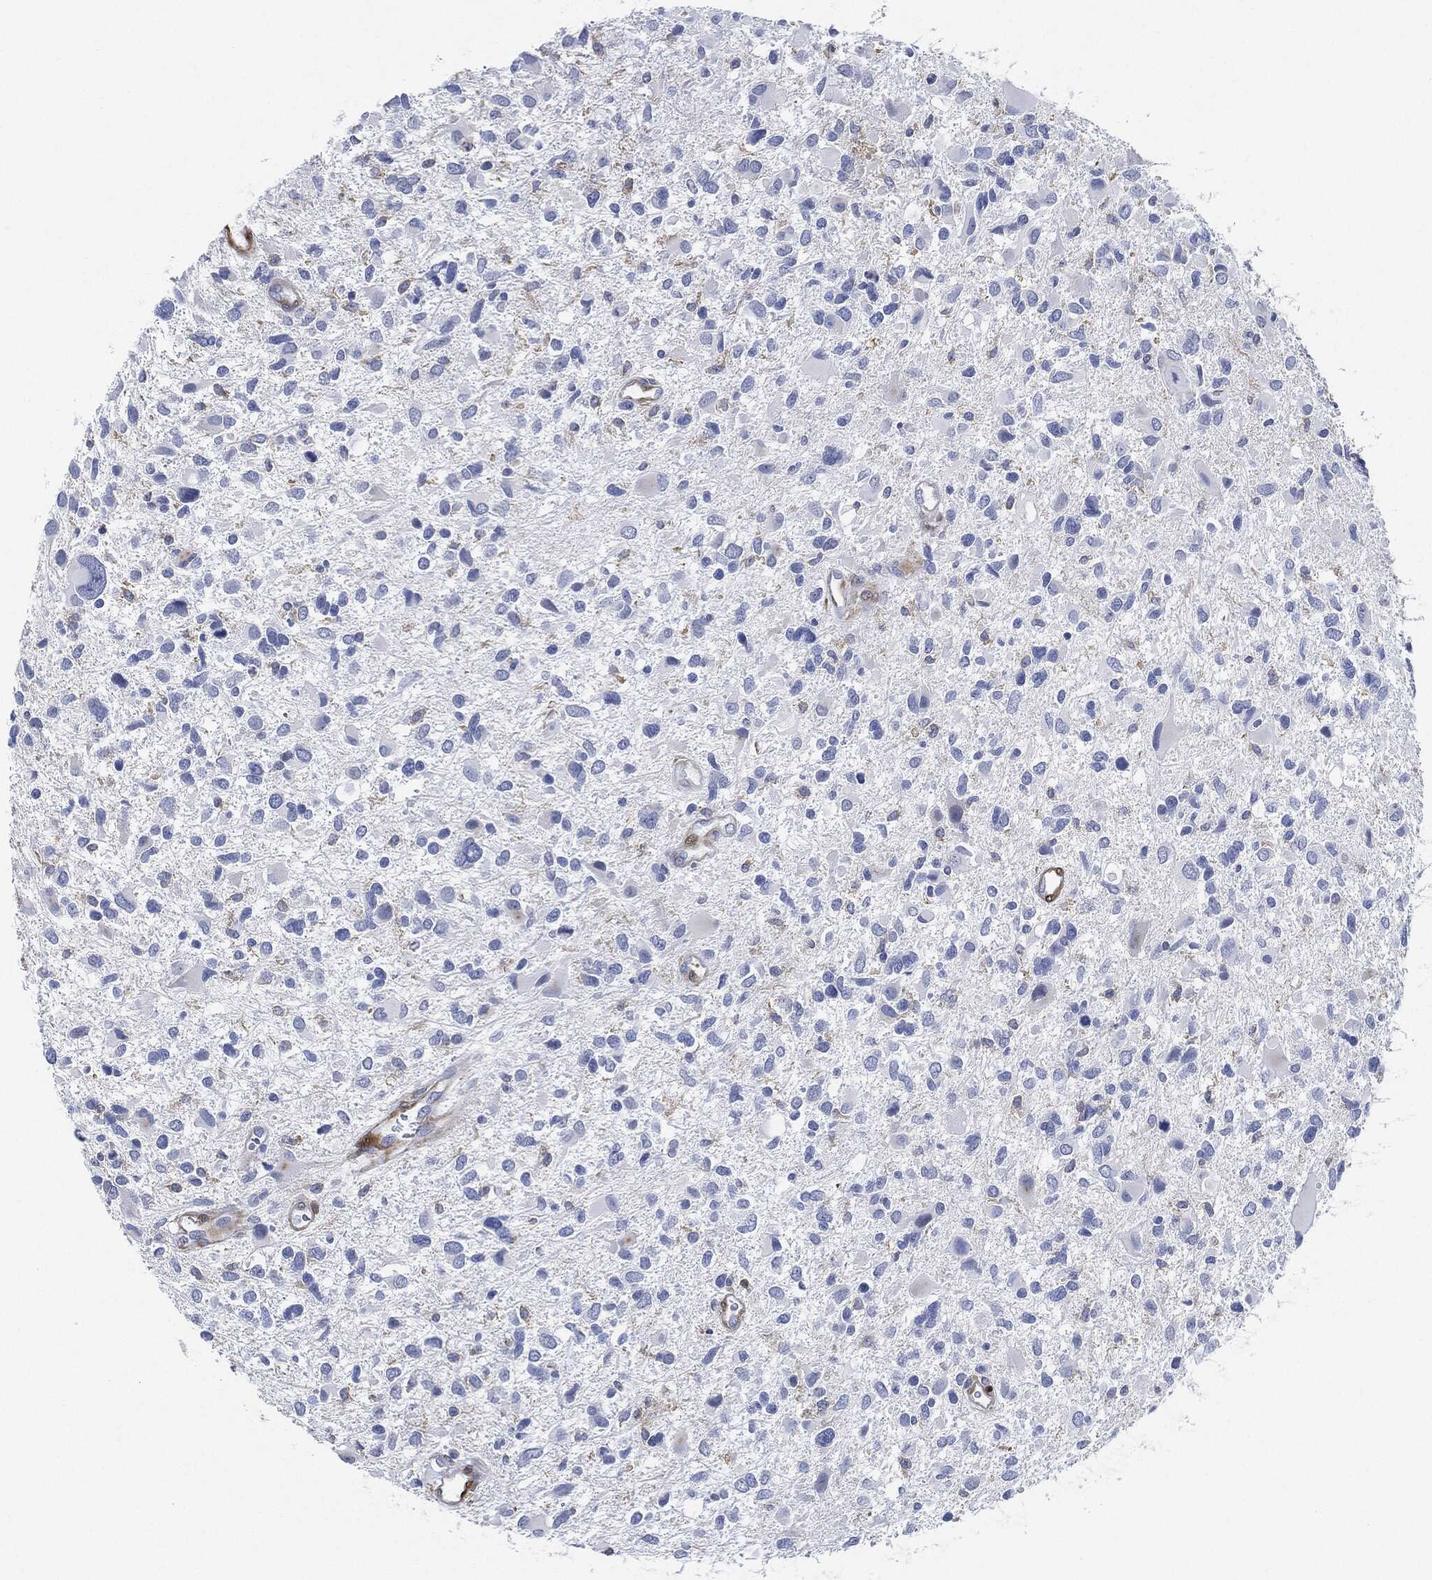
{"staining": {"intensity": "negative", "quantity": "none", "location": "none"}, "tissue": "glioma", "cell_type": "Tumor cells", "image_type": "cancer", "snomed": [{"axis": "morphology", "description": "Glioma, malignant, Low grade"}, {"axis": "topography", "description": "Brain"}], "caption": "Immunohistochemical staining of human malignant low-grade glioma shows no significant expression in tumor cells.", "gene": "TAGLN", "patient": {"sex": "female", "age": 32}}